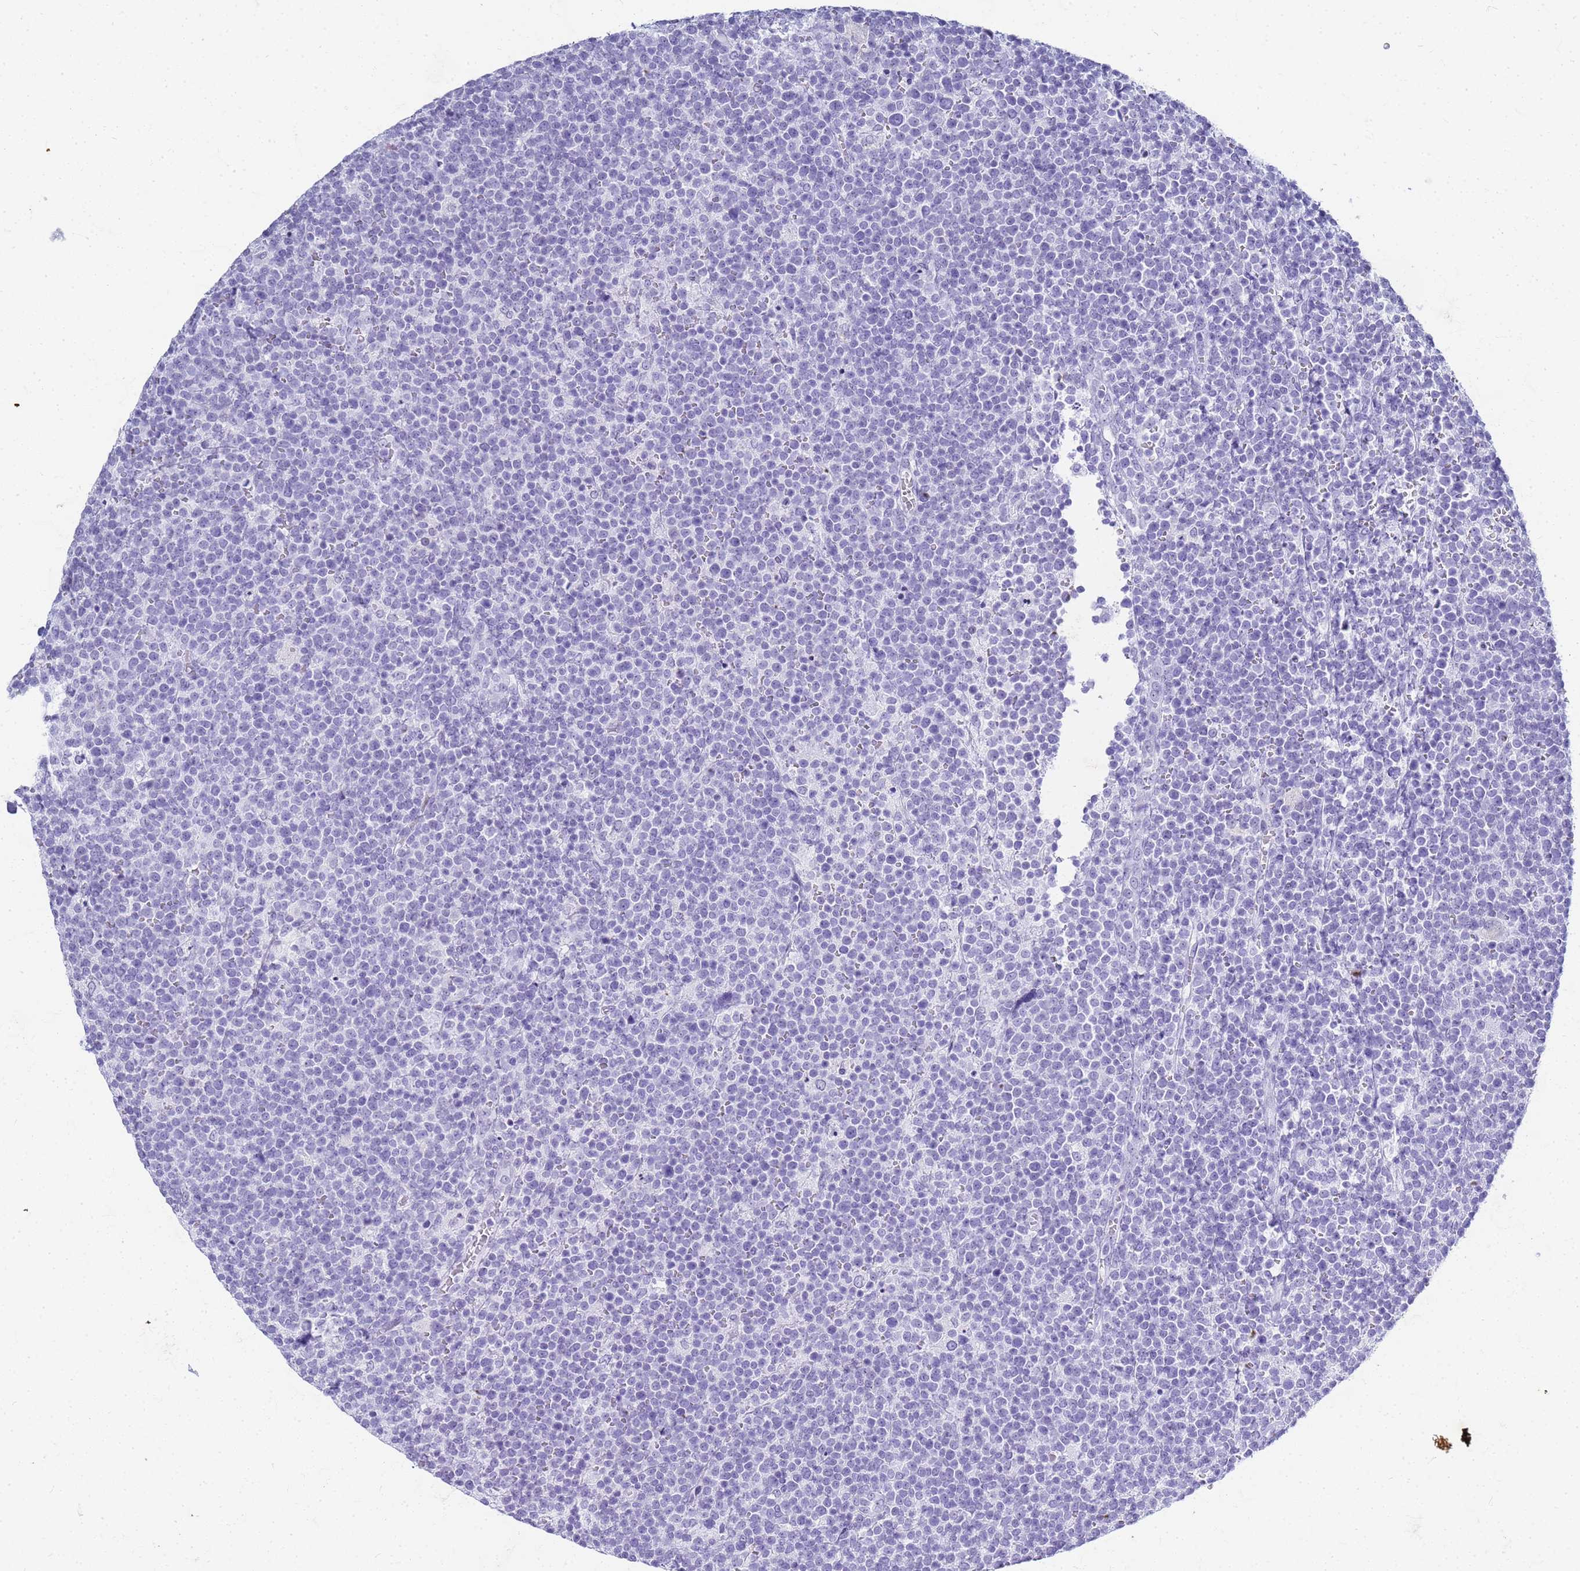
{"staining": {"intensity": "negative", "quantity": "none", "location": "none"}, "tissue": "lymphoma", "cell_type": "Tumor cells", "image_type": "cancer", "snomed": [{"axis": "morphology", "description": "Malignant lymphoma, non-Hodgkin's type, High grade"}, {"axis": "topography", "description": "Lymph node"}], "caption": "High-grade malignant lymphoma, non-Hodgkin's type was stained to show a protein in brown. There is no significant expression in tumor cells.", "gene": "SLC7A9", "patient": {"sex": "male", "age": 61}}